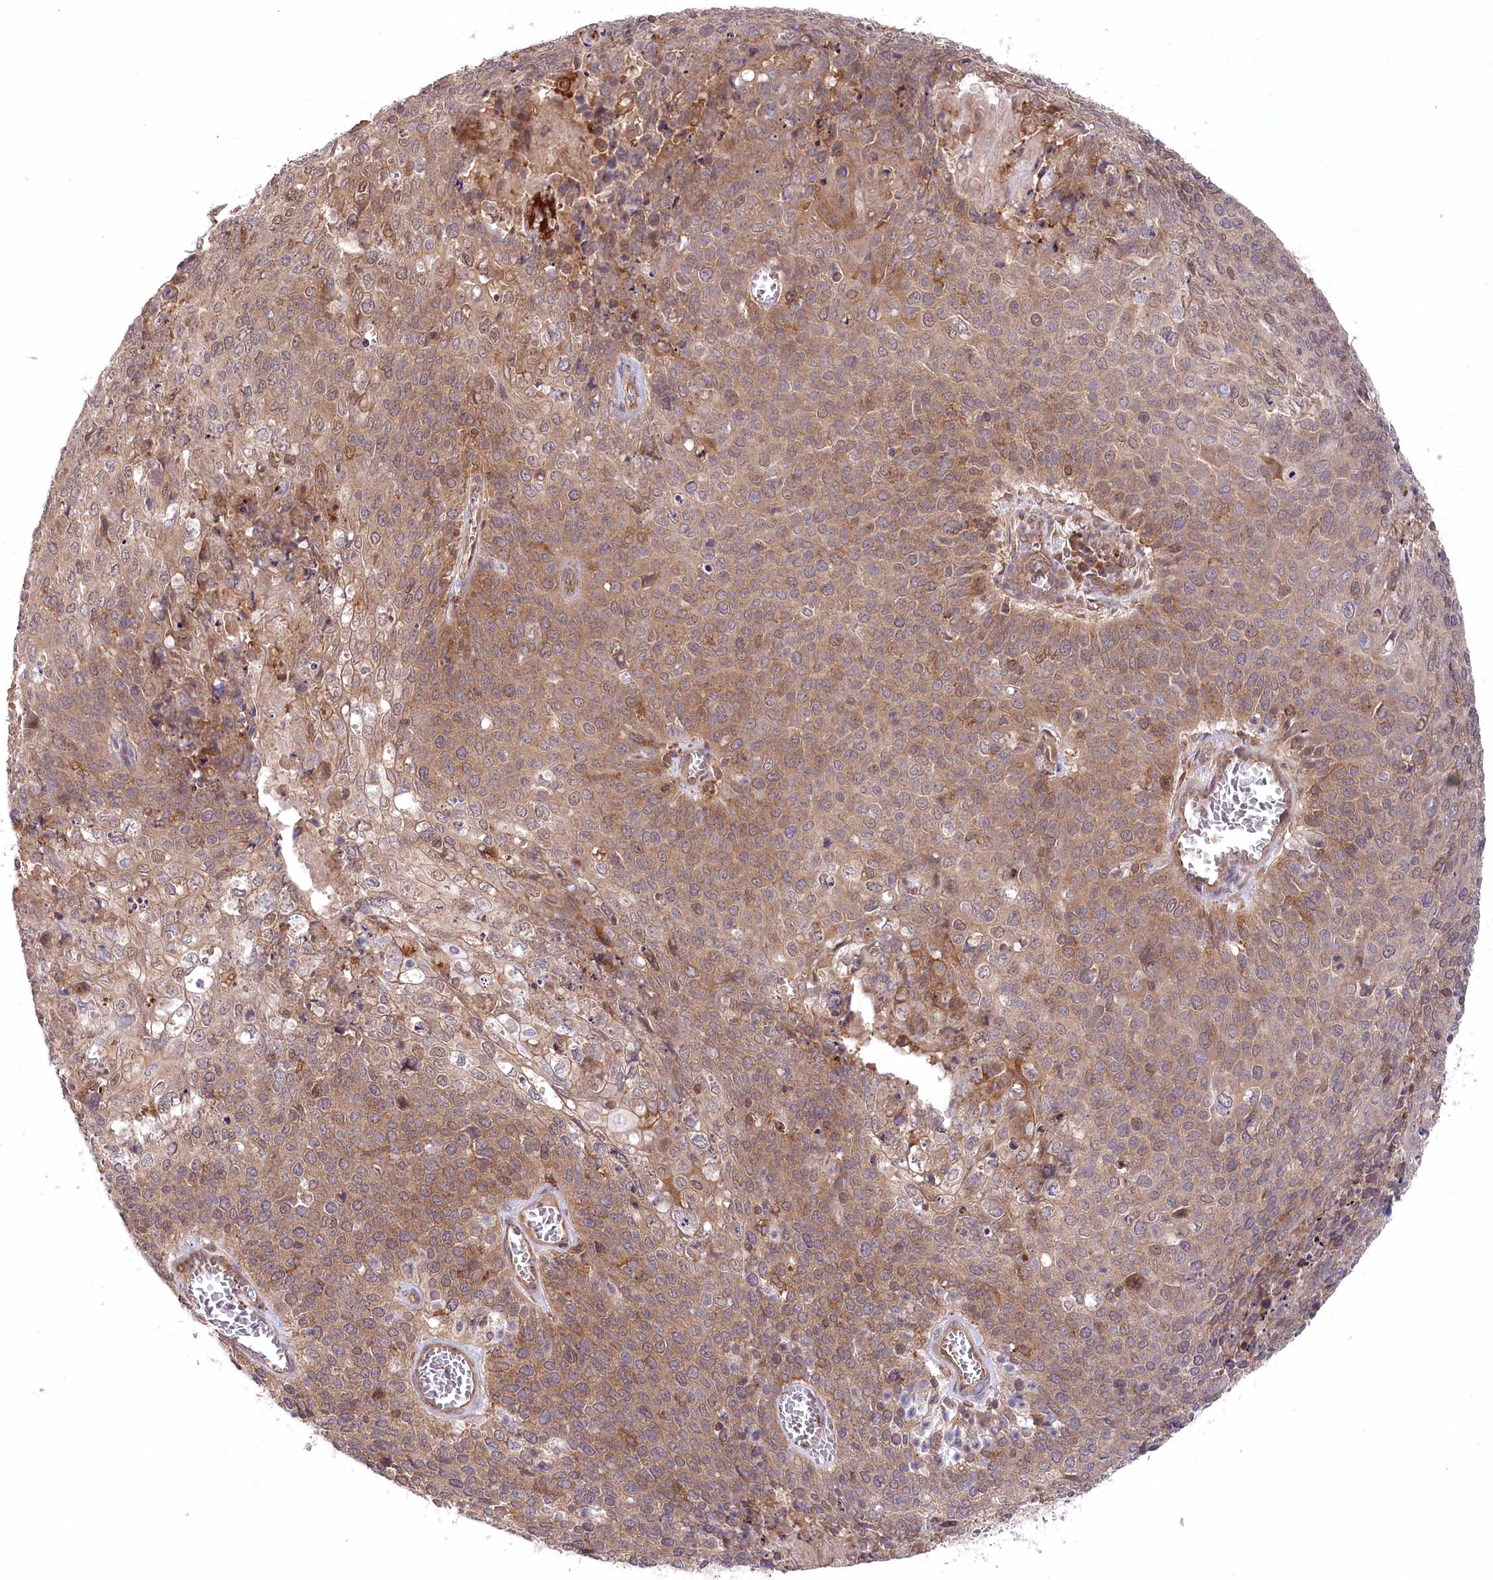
{"staining": {"intensity": "moderate", "quantity": ">75%", "location": "cytoplasmic/membranous"}, "tissue": "cervical cancer", "cell_type": "Tumor cells", "image_type": "cancer", "snomed": [{"axis": "morphology", "description": "Squamous cell carcinoma, NOS"}, {"axis": "topography", "description": "Cervix"}], "caption": "Protein expression analysis of squamous cell carcinoma (cervical) displays moderate cytoplasmic/membranous expression in about >75% of tumor cells.", "gene": "PPP1R21", "patient": {"sex": "female", "age": 39}}